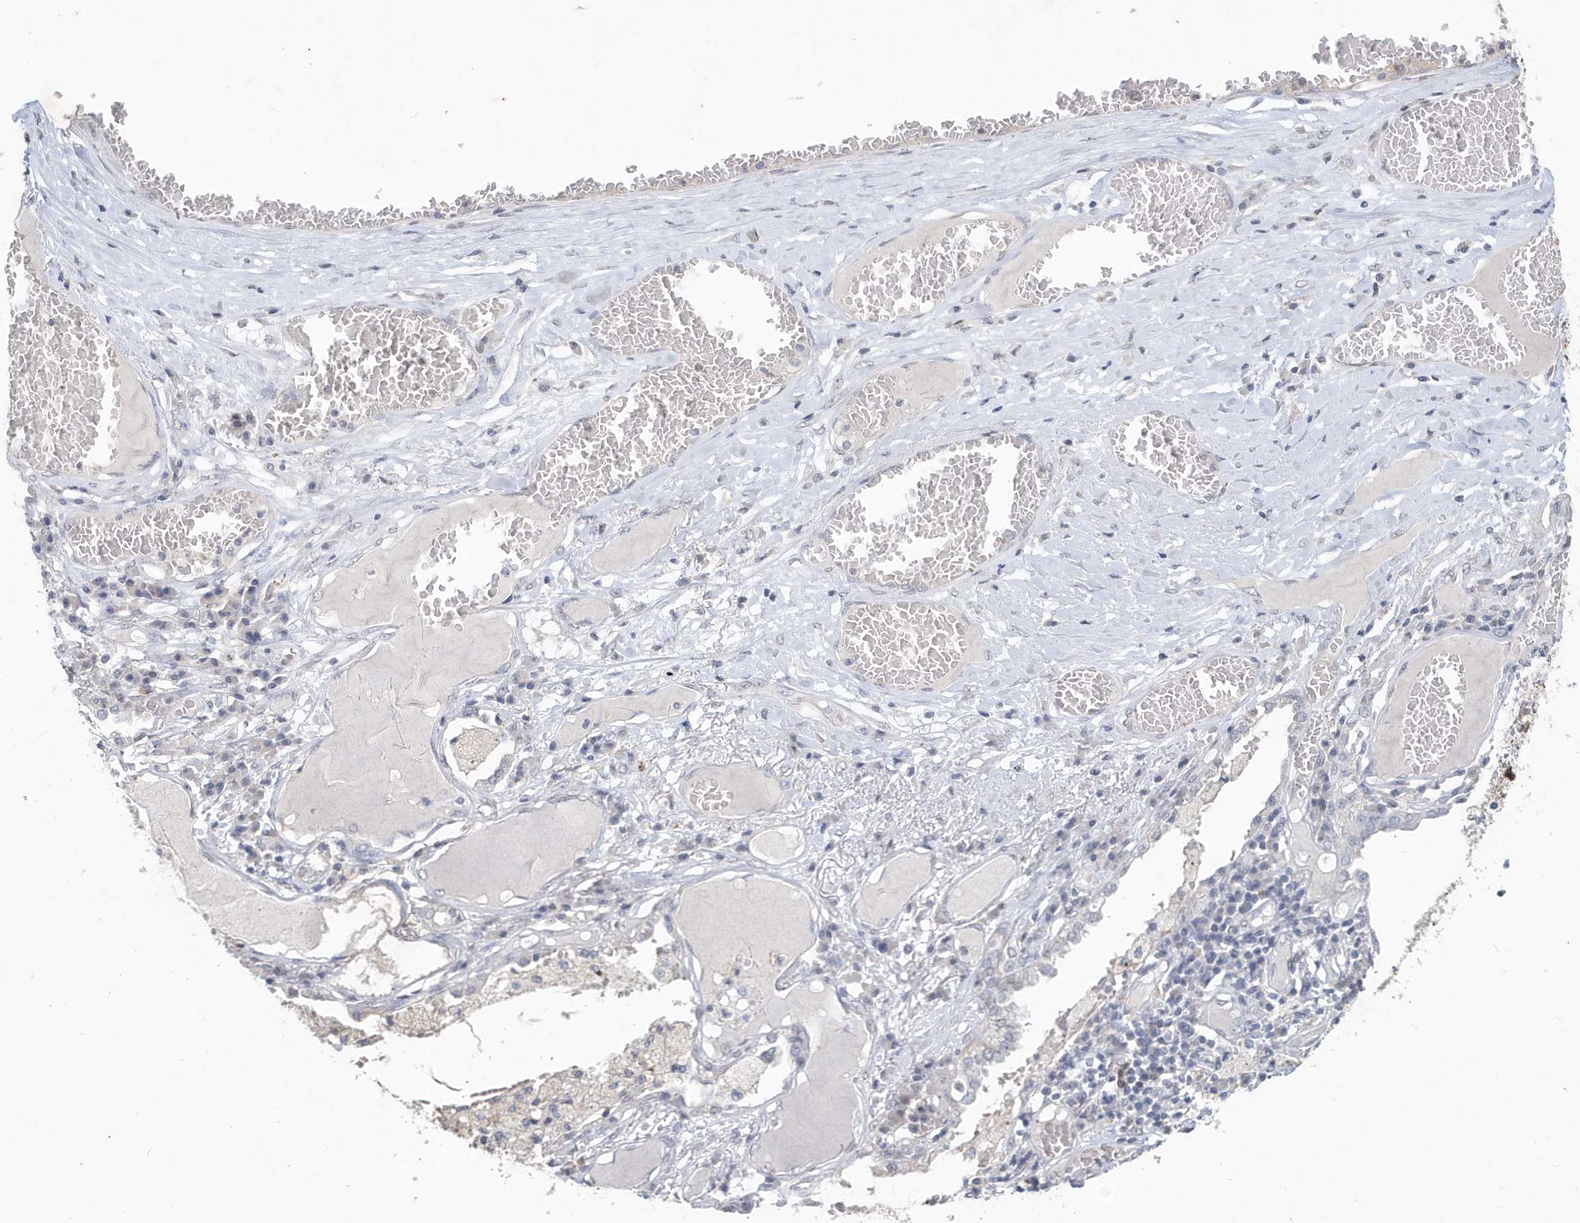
{"staining": {"intensity": "negative", "quantity": "none", "location": "none"}, "tissue": "lung cancer", "cell_type": "Tumor cells", "image_type": "cancer", "snomed": [{"axis": "morphology", "description": "Squamous cell carcinoma, NOS"}, {"axis": "topography", "description": "Lung"}], "caption": "The IHC histopathology image has no significant staining in tumor cells of lung cancer (squamous cell carcinoma) tissue.", "gene": "PDCD1", "patient": {"sex": "male", "age": 71}}